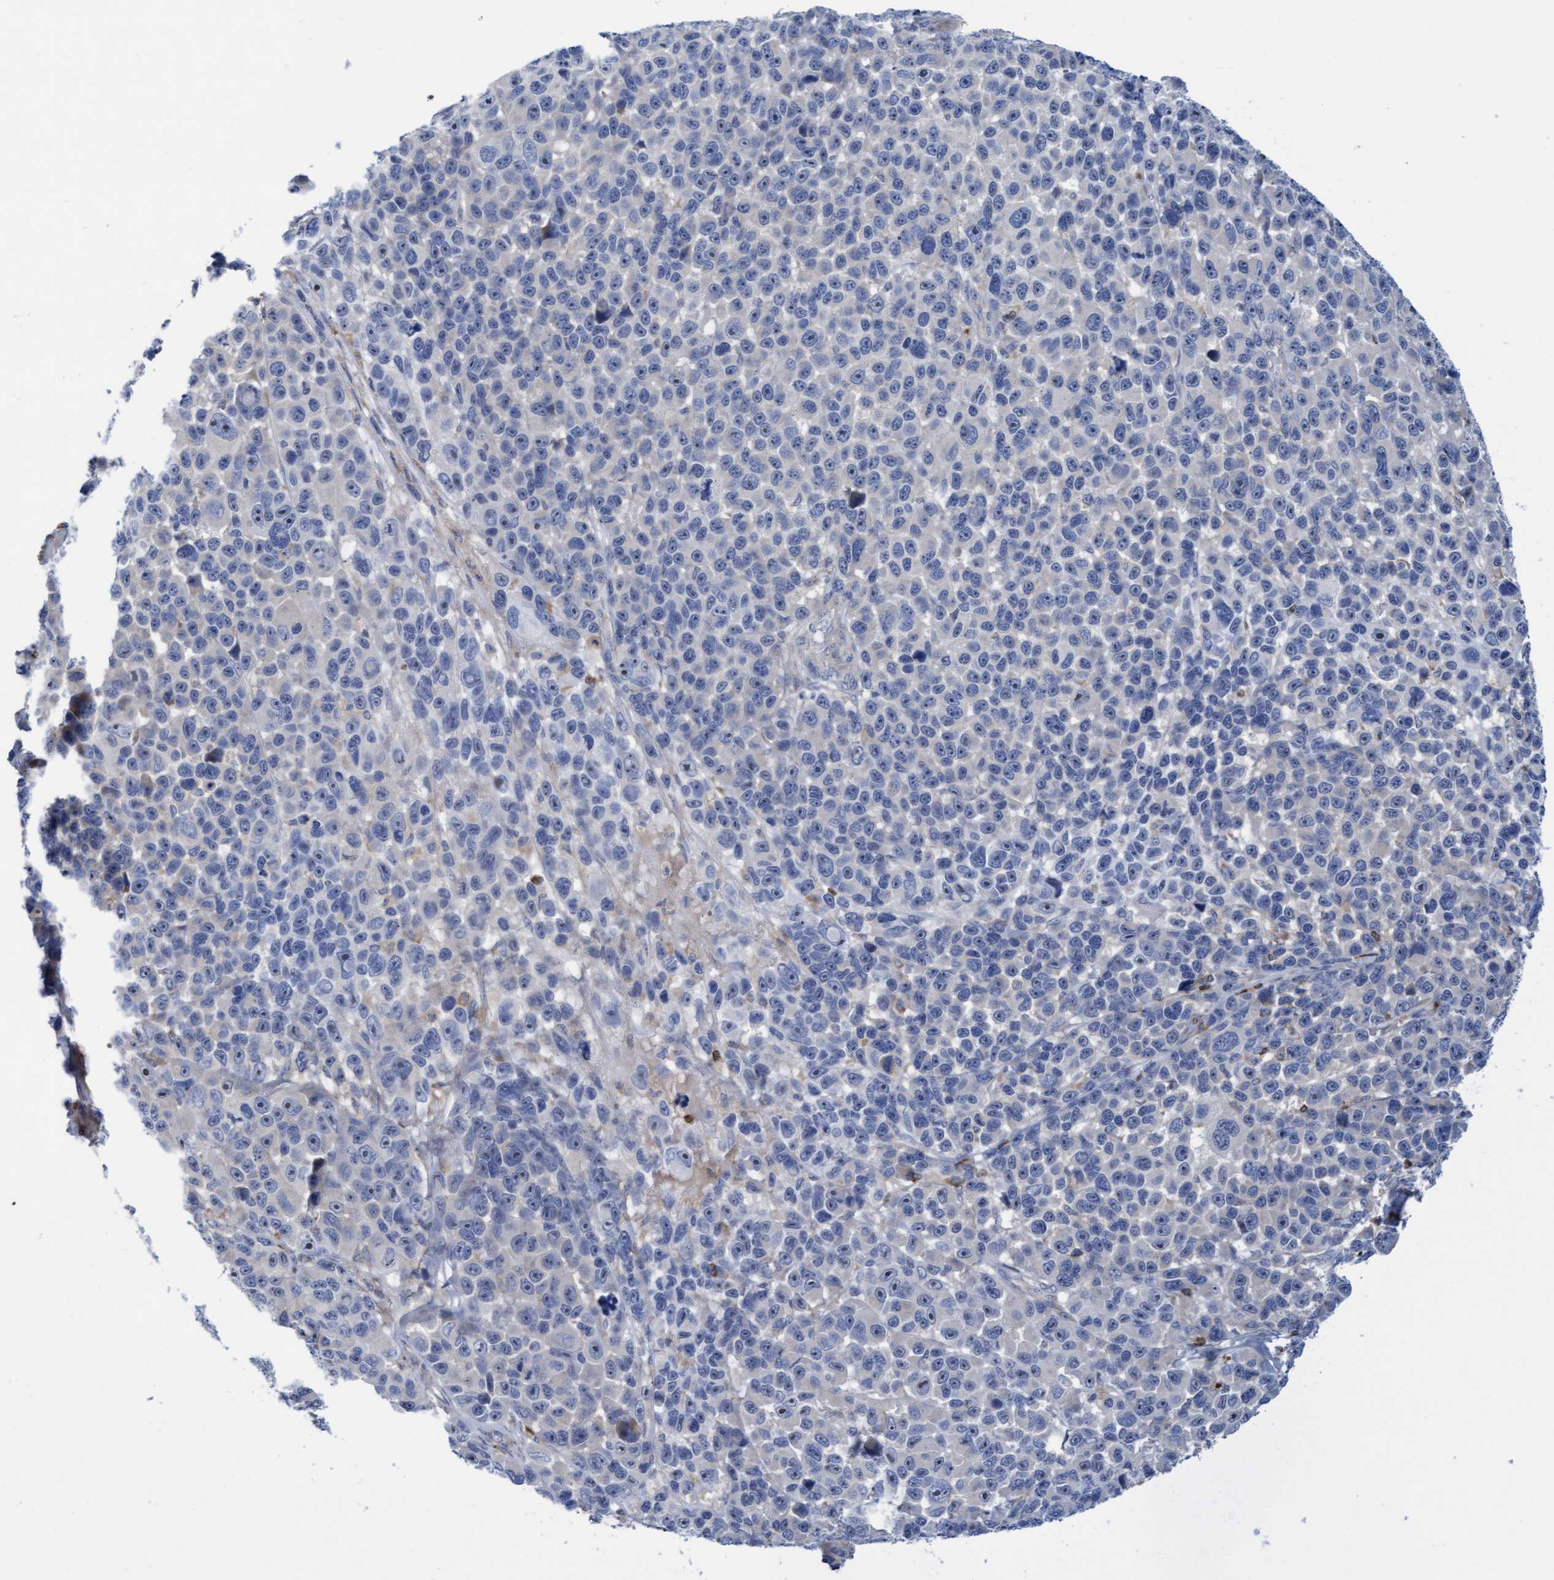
{"staining": {"intensity": "negative", "quantity": "none", "location": "none"}, "tissue": "melanoma", "cell_type": "Tumor cells", "image_type": "cancer", "snomed": [{"axis": "morphology", "description": "Malignant melanoma, NOS"}, {"axis": "topography", "description": "Skin"}], "caption": "The photomicrograph shows no staining of tumor cells in malignant melanoma. The staining is performed using DAB (3,3'-diaminobenzidine) brown chromogen with nuclei counter-stained in using hematoxylin.", "gene": "FNBP1", "patient": {"sex": "male", "age": 53}}